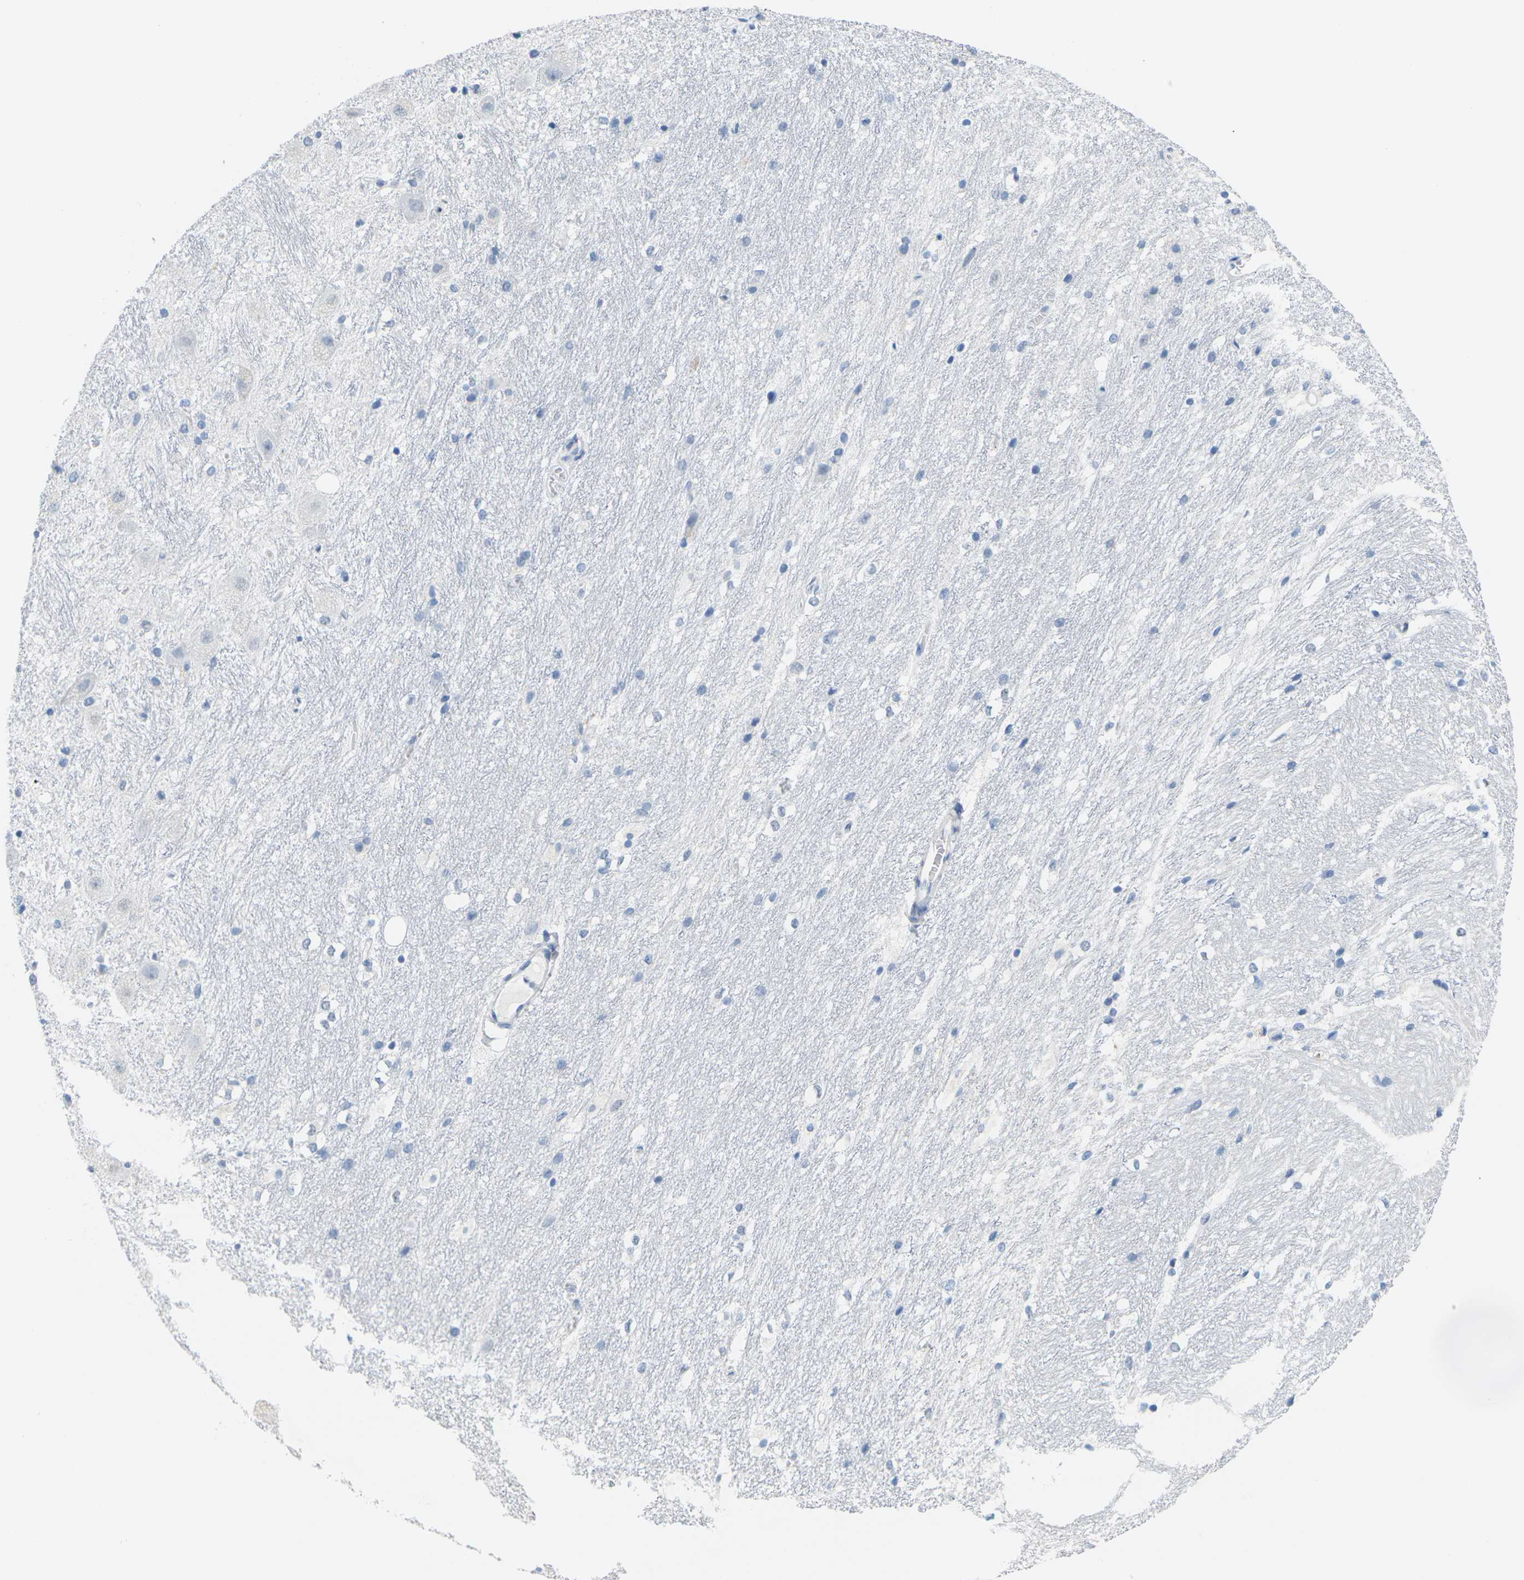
{"staining": {"intensity": "negative", "quantity": "none", "location": "none"}, "tissue": "hippocampus", "cell_type": "Glial cells", "image_type": "normal", "snomed": [{"axis": "morphology", "description": "Normal tissue, NOS"}, {"axis": "topography", "description": "Hippocampus"}], "caption": "IHC of benign hippocampus displays no staining in glial cells. The staining was performed using DAB to visualize the protein expression in brown, while the nuclei were stained in blue with hematoxylin (Magnification: 20x).", "gene": "CTAG1A", "patient": {"sex": "female", "age": 19}}